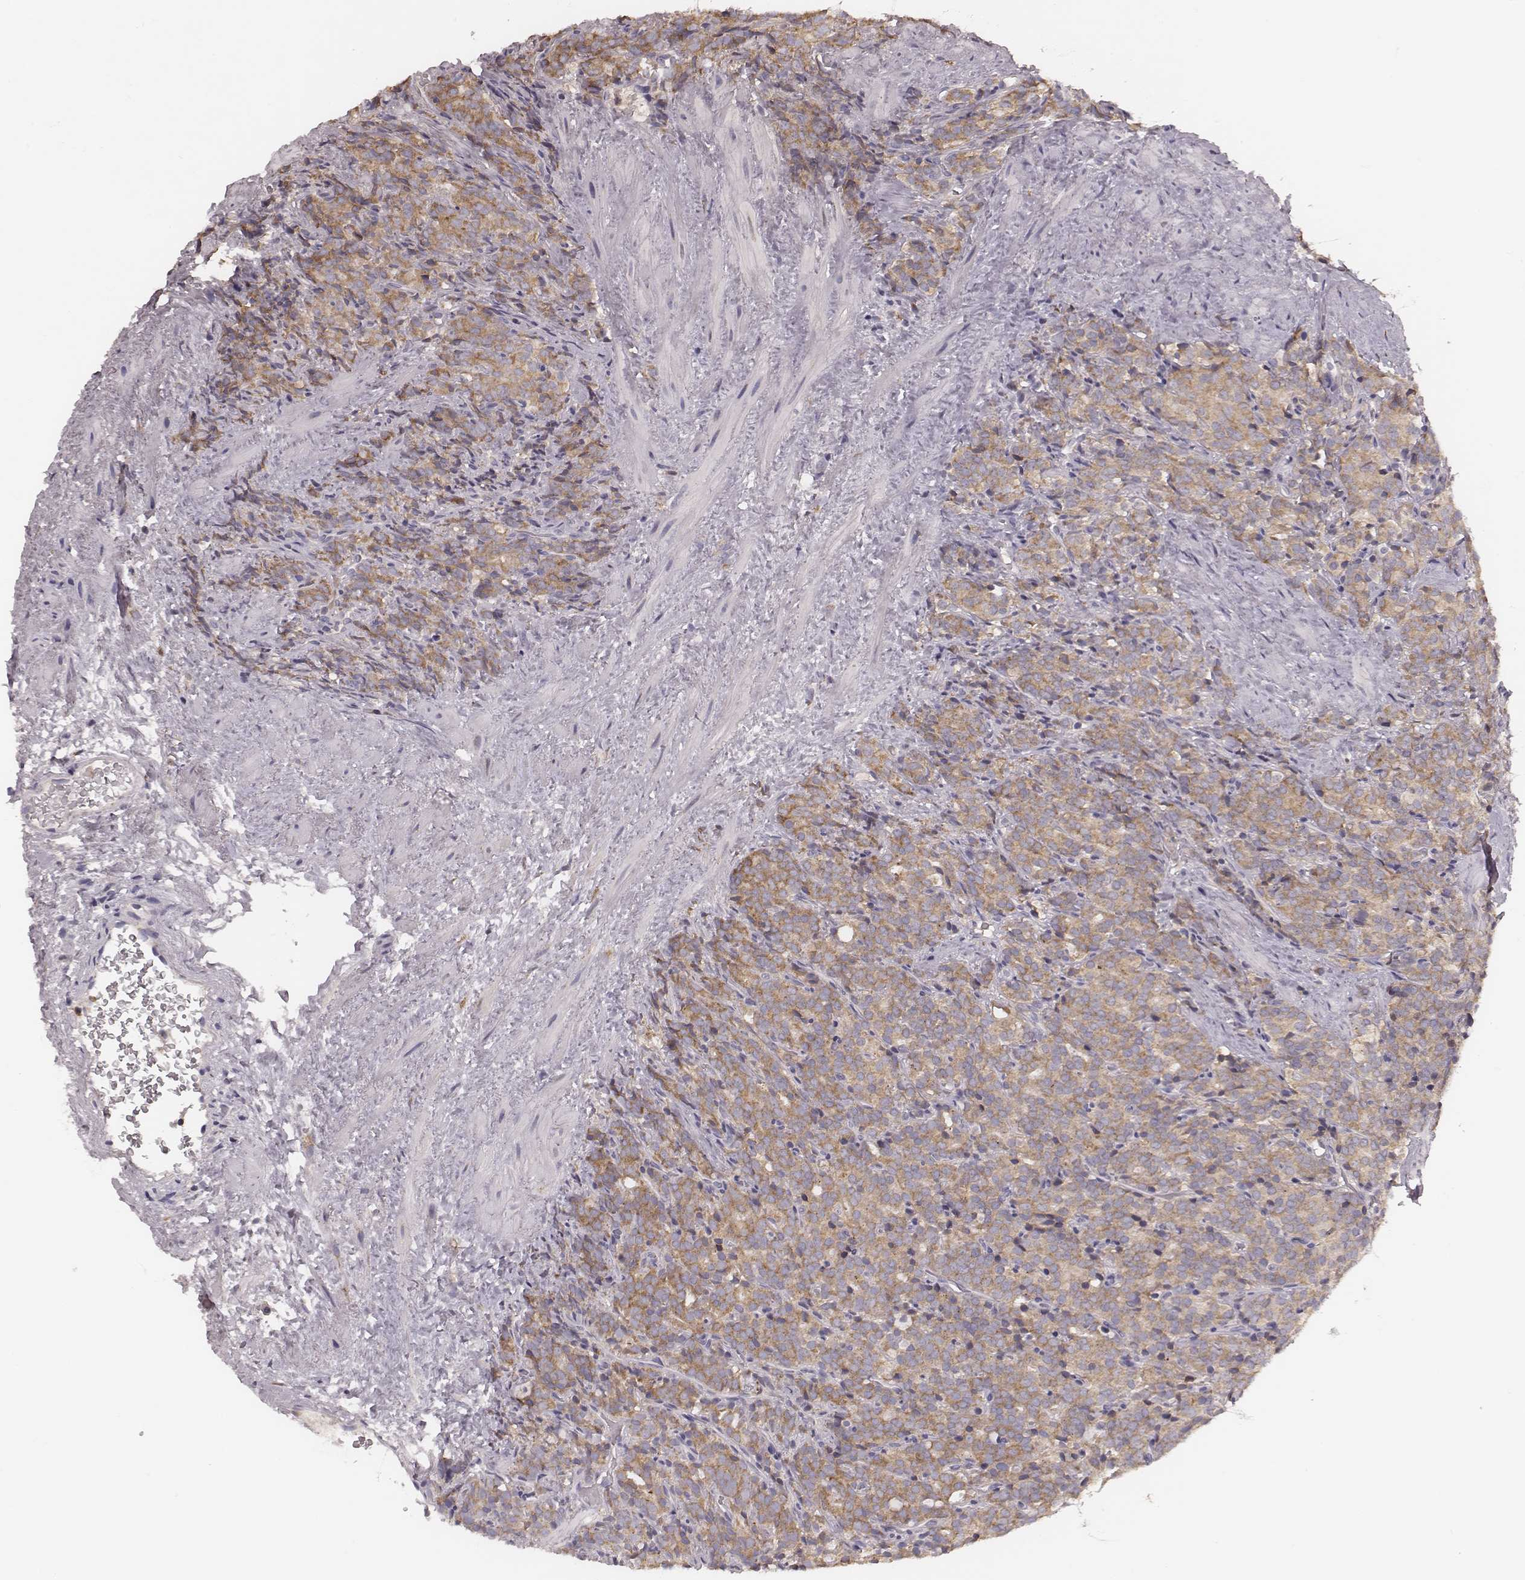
{"staining": {"intensity": "moderate", "quantity": "25%-75%", "location": "cytoplasmic/membranous"}, "tissue": "prostate cancer", "cell_type": "Tumor cells", "image_type": "cancer", "snomed": [{"axis": "morphology", "description": "Adenocarcinoma, High grade"}, {"axis": "topography", "description": "Prostate"}], "caption": "Protein staining displays moderate cytoplasmic/membranous expression in about 25%-75% of tumor cells in prostate cancer.", "gene": "P2RX5", "patient": {"sex": "male", "age": 84}}